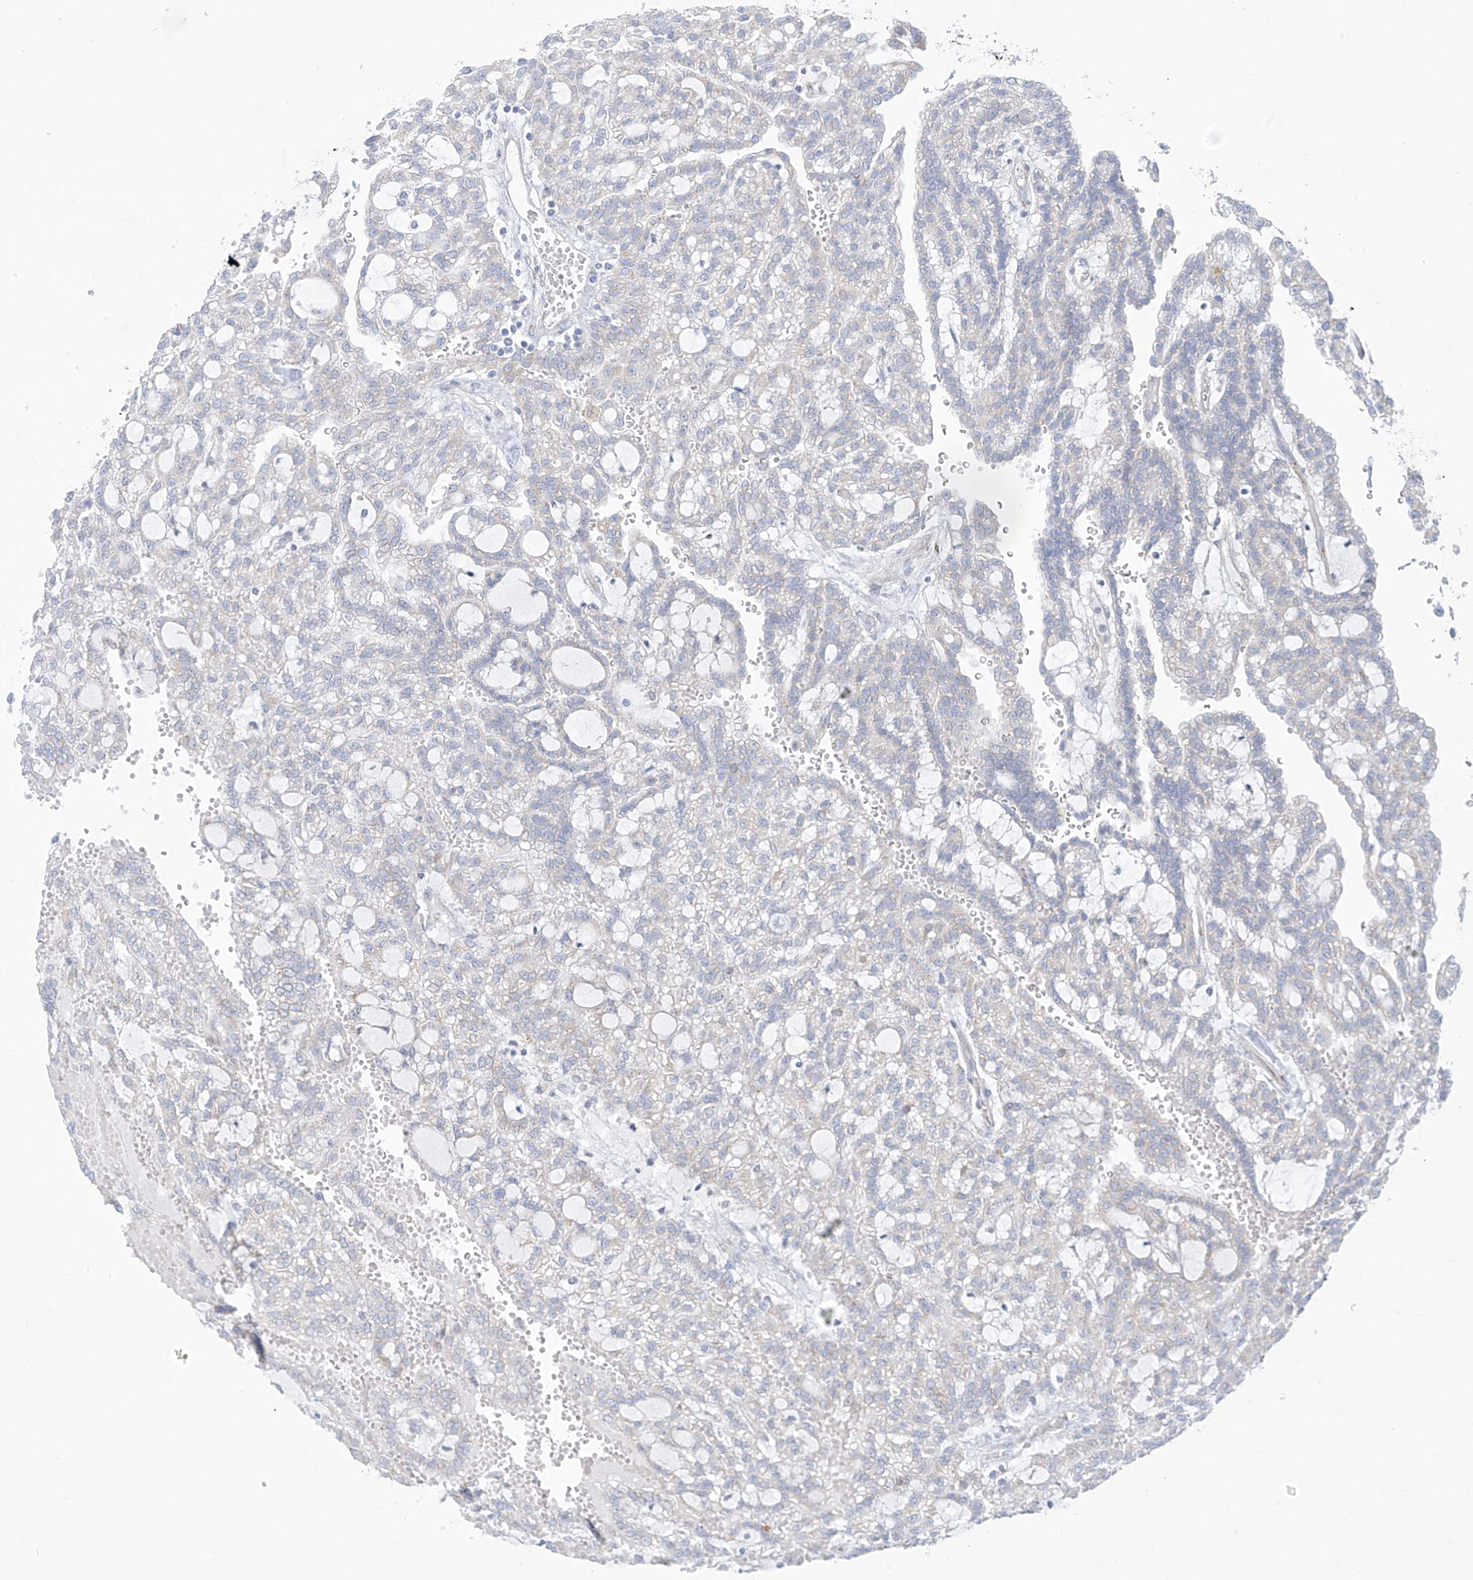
{"staining": {"intensity": "negative", "quantity": "none", "location": "none"}, "tissue": "renal cancer", "cell_type": "Tumor cells", "image_type": "cancer", "snomed": [{"axis": "morphology", "description": "Adenocarcinoma, NOS"}, {"axis": "topography", "description": "Kidney"}], "caption": "Immunohistochemistry of renal adenocarcinoma displays no staining in tumor cells.", "gene": "TRMT2B", "patient": {"sex": "male", "age": 63}}